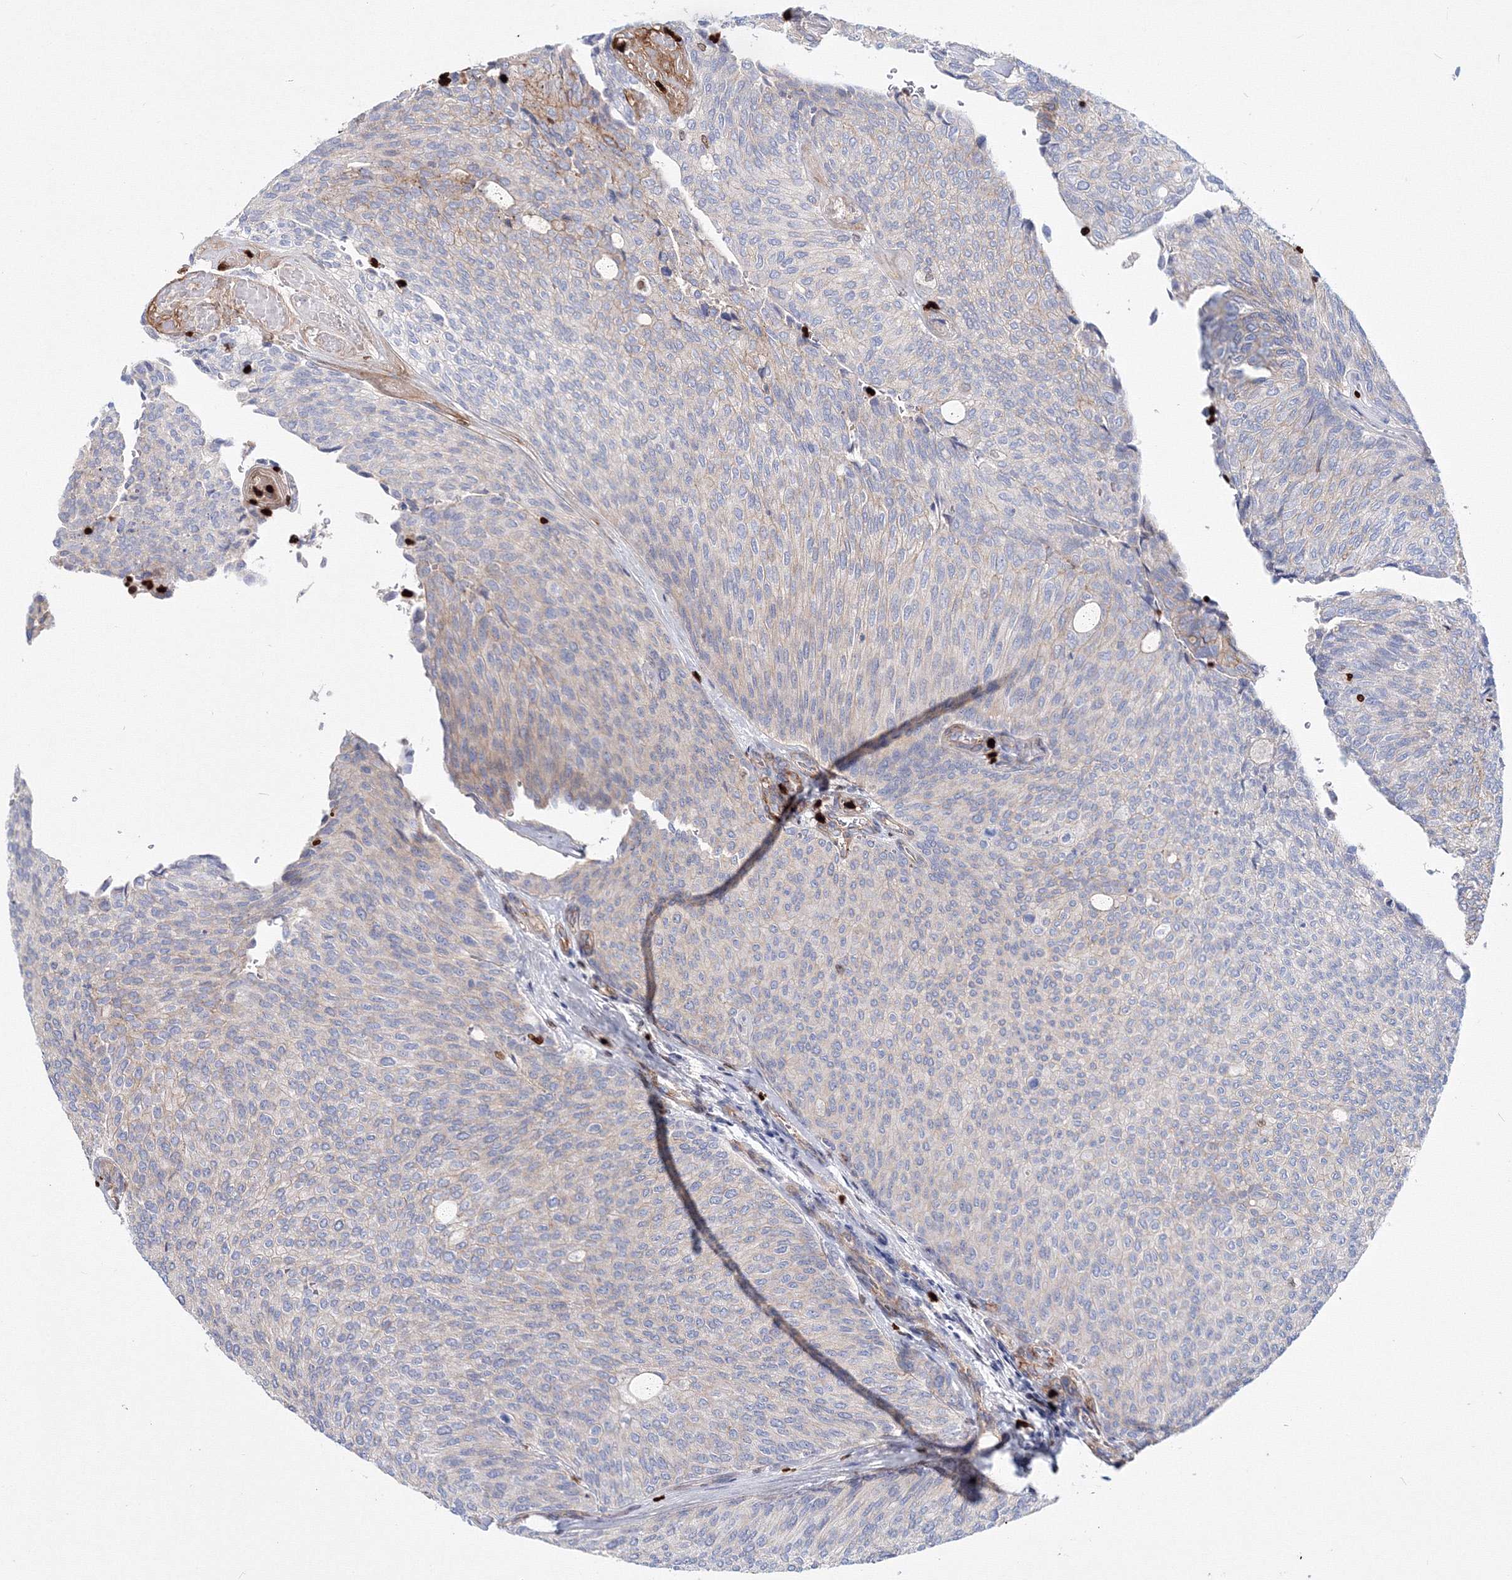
{"staining": {"intensity": "weak", "quantity": "<25%", "location": "cytoplasmic/membranous"}, "tissue": "urothelial cancer", "cell_type": "Tumor cells", "image_type": "cancer", "snomed": [{"axis": "morphology", "description": "Urothelial carcinoma, Low grade"}, {"axis": "topography", "description": "Urinary bladder"}], "caption": "This is an immunohistochemistry photomicrograph of urothelial cancer. There is no expression in tumor cells.", "gene": "C11orf52", "patient": {"sex": "female", "age": 79}}